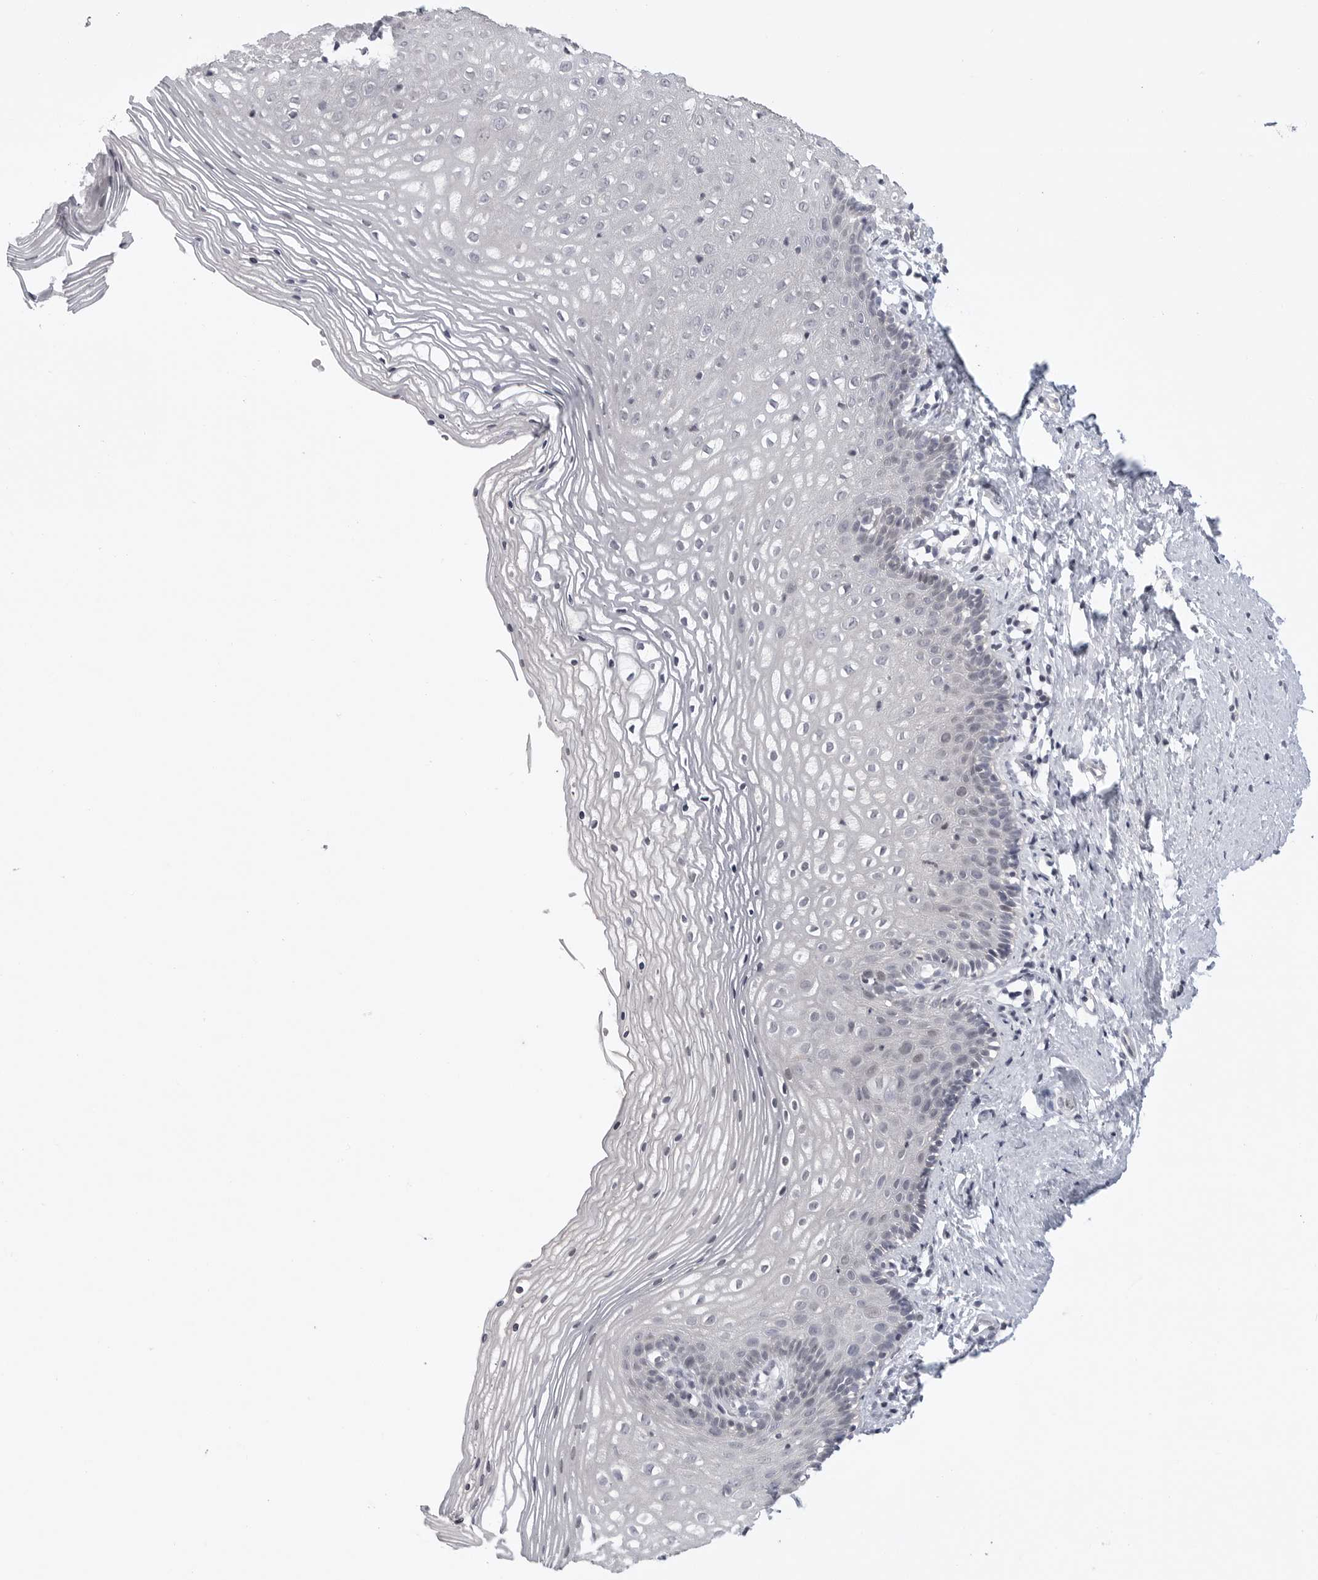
{"staining": {"intensity": "negative", "quantity": "none", "location": "none"}, "tissue": "vagina", "cell_type": "Squamous epithelial cells", "image_type": "normal", "snomed": [{"axis": "morphology", "description": "Normal tissue, NOS"}, {"axis": "topography", "description": "Vagina"}], "caption": "A high-resolution micrograph shows IHC staining of normal vagina, which exhibits no significant expression in squamous epithelial cells.", "gene": "FBXO43", "patient": {"sex": "female", "age": 32}}